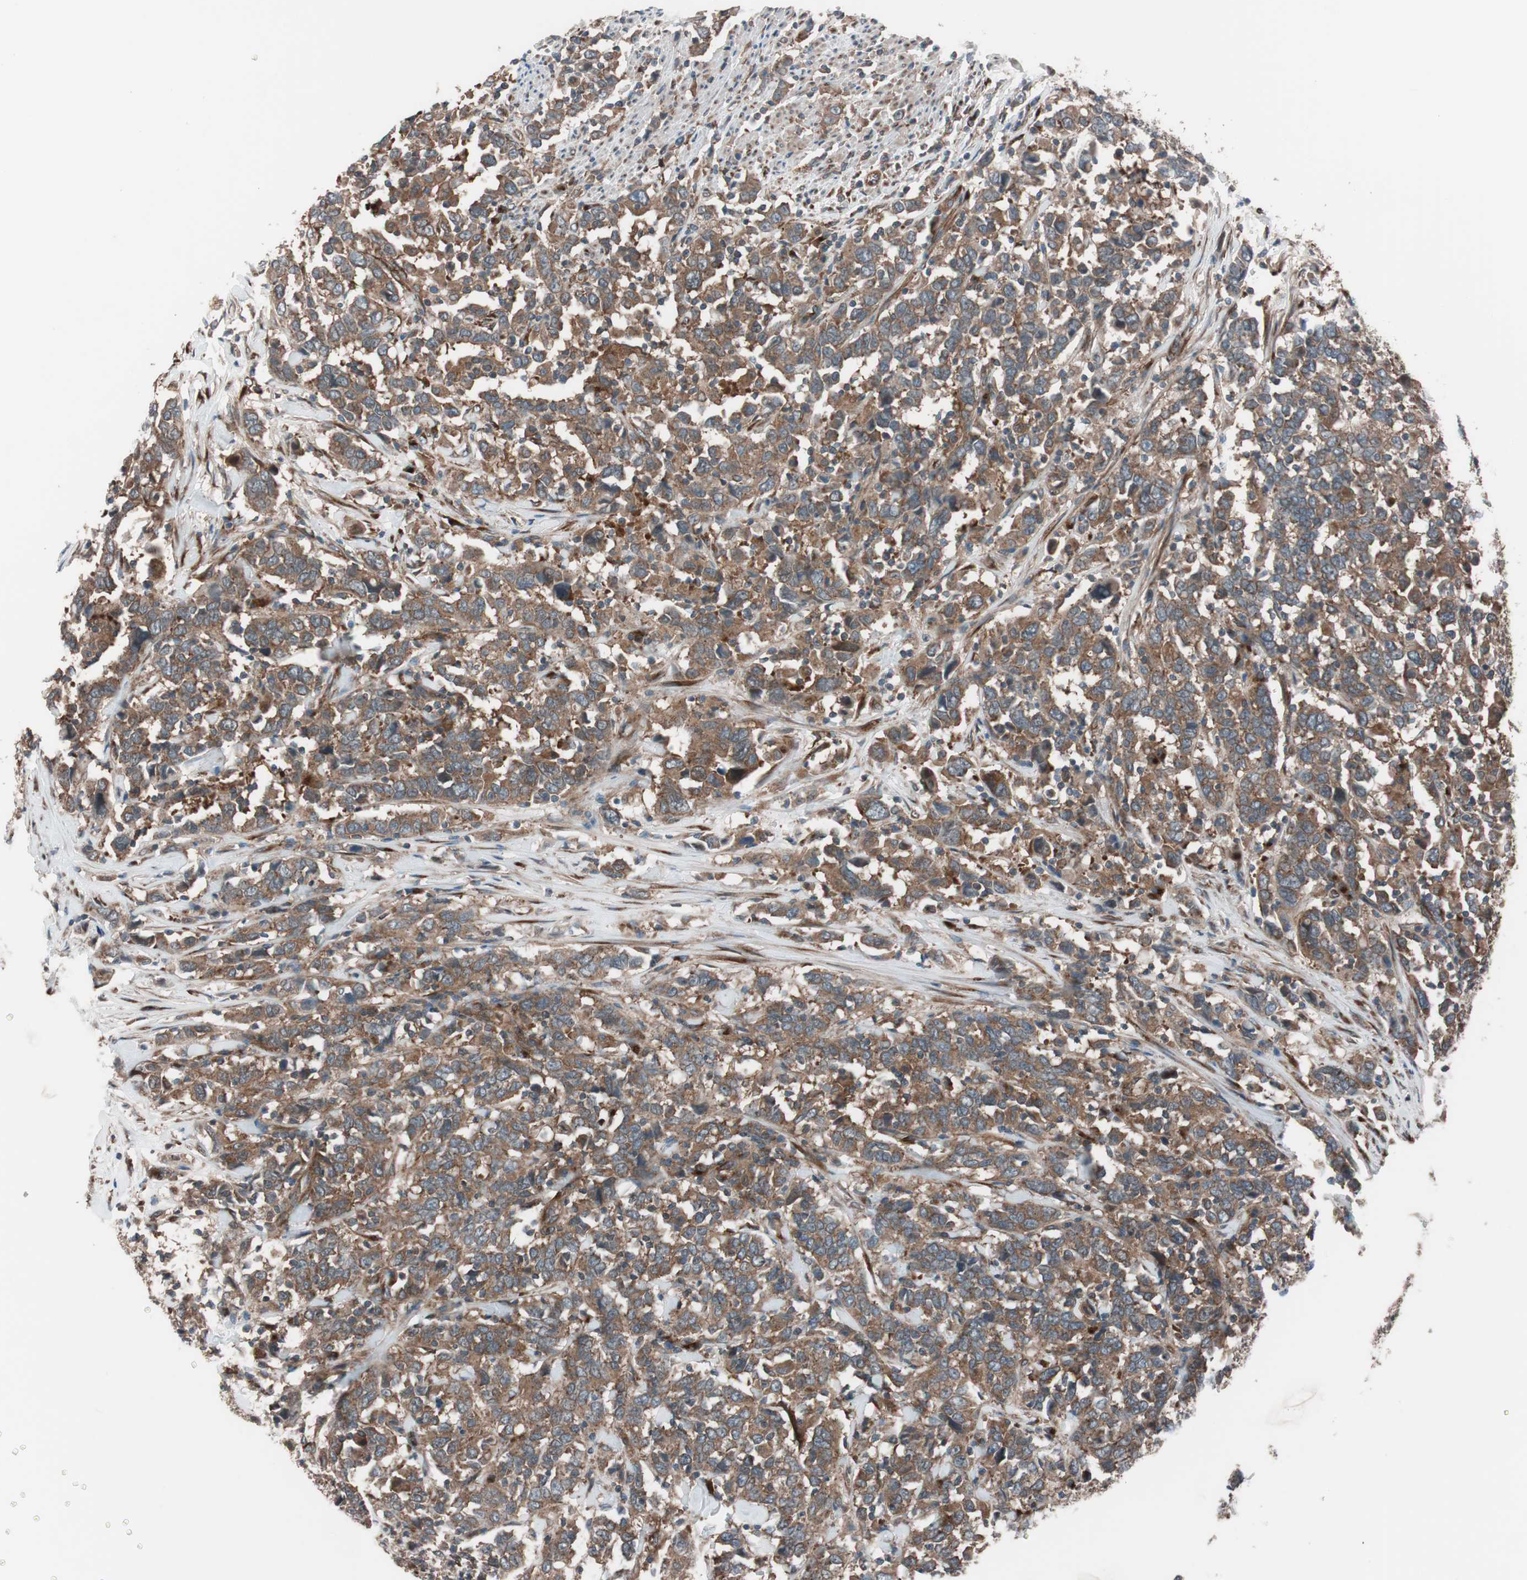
{"staining": {"intensity": "moderate", "quantity": ">75%", "location": "cytoplasmic/membranous"}, "tissue": "urothelial cancer", "cell_type": "Tumor cells", "image_type": "cancer", "snomed": [{"axis": "morphology", "description": "Urothelial carcinoma, High grade"}, {"axis": "topography", "description": "Urinary bladder"}], "caption": "The immunohistochemical stain highlights moderate cytoplasmic/membranous staining in tumor cells of urothelial carcinoma (high-grade) tissue.", "gene": "SEC31A", "patient": {"sex": "male", "age": 61}}